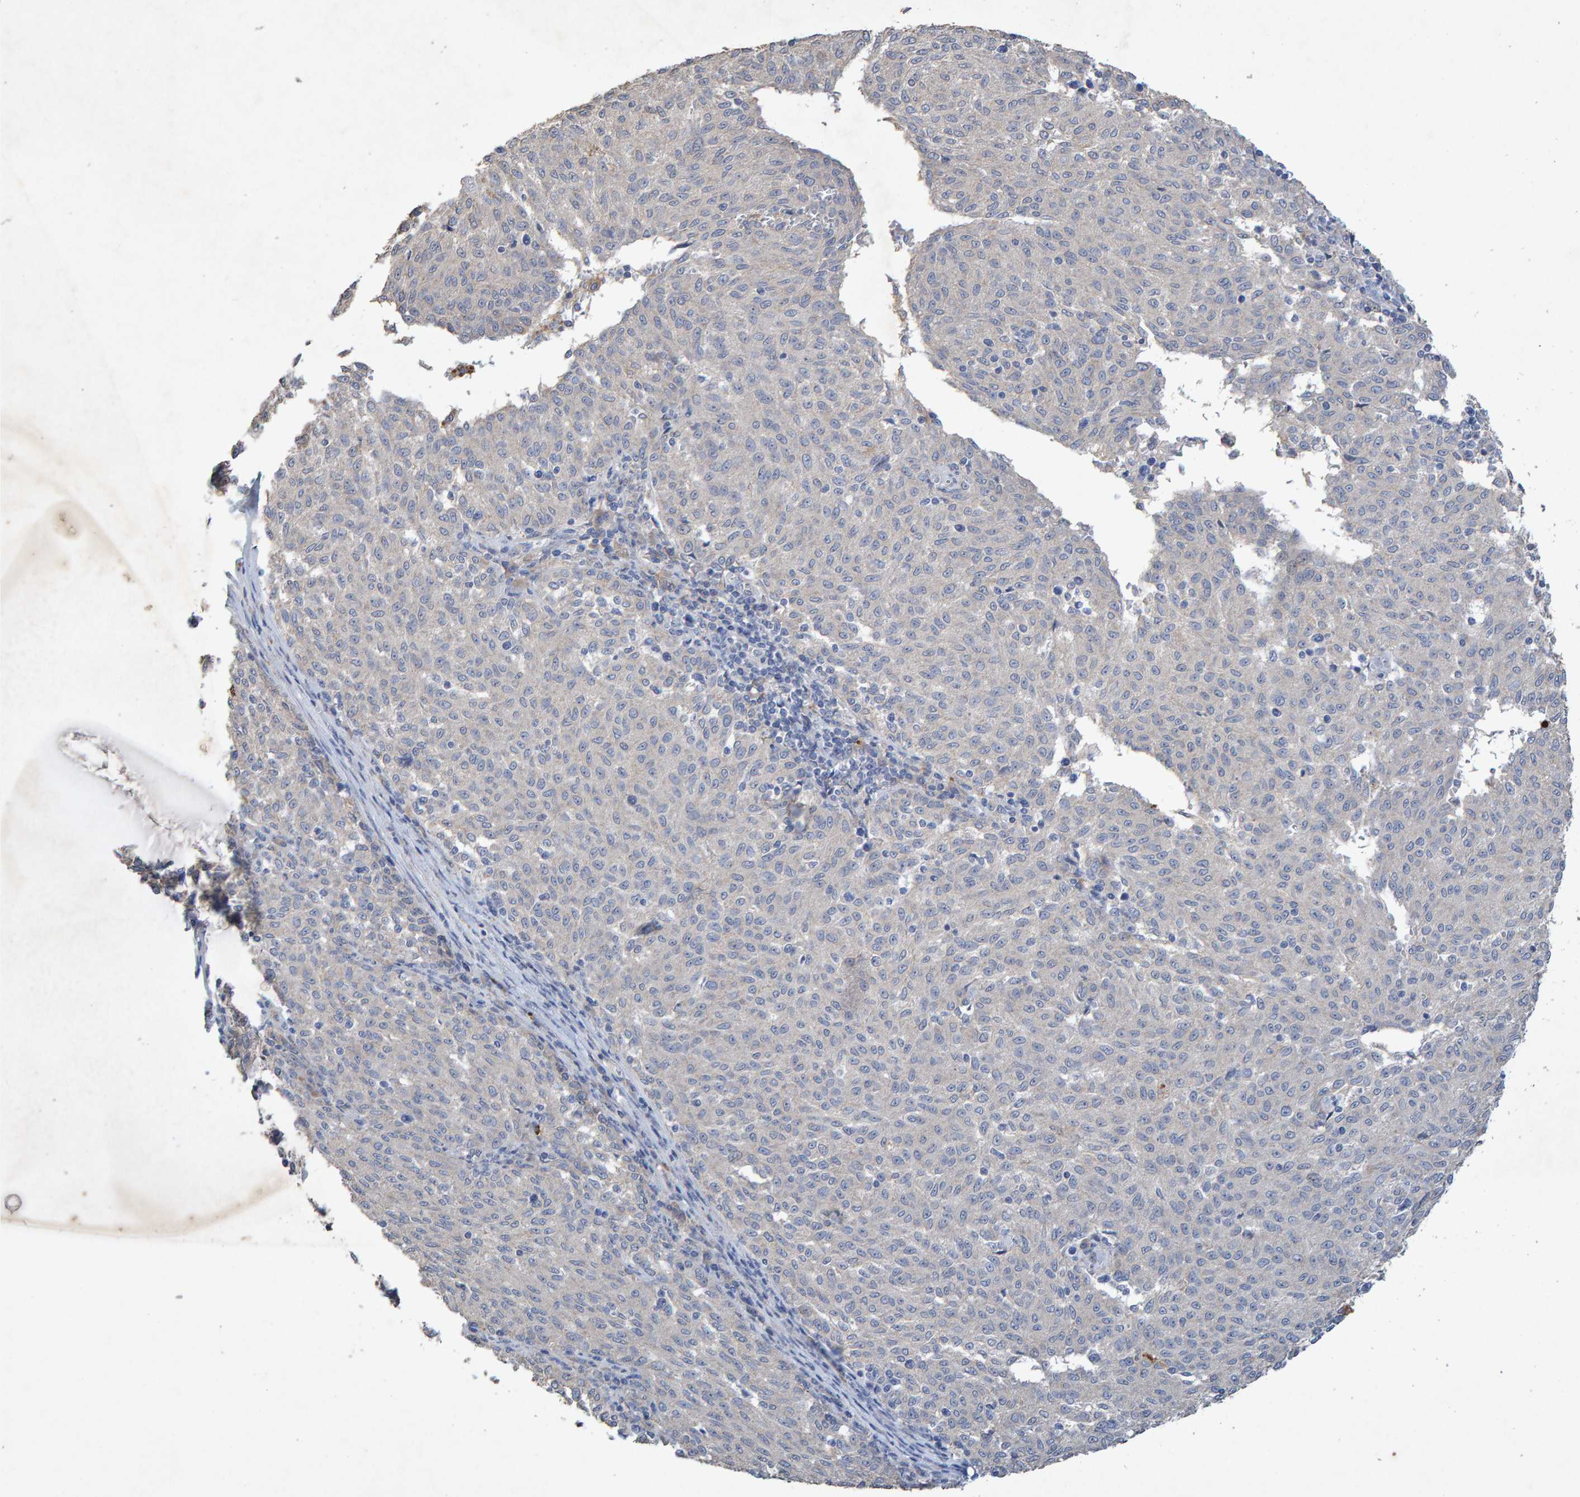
{"staining": {"intensity": "negative", "quantity": "none", "location": "none"}, "tissue": "melanoma", "cell_type": "Tumor cells", "image_type": "cancer", "snomed": [{"axis": "morphology", "description": "Malignant melanoma, NOS"}, {"axis": "topography", "description": "Skin"}], "caption": "High power microscopy photomicrograph of an immunohistochemistry (IHC) micrograph of malignant melanoma, revealing no significant positivity in tumor cells.", "gene": "CTH", "patient": {"sex": "female", "age": 72}}